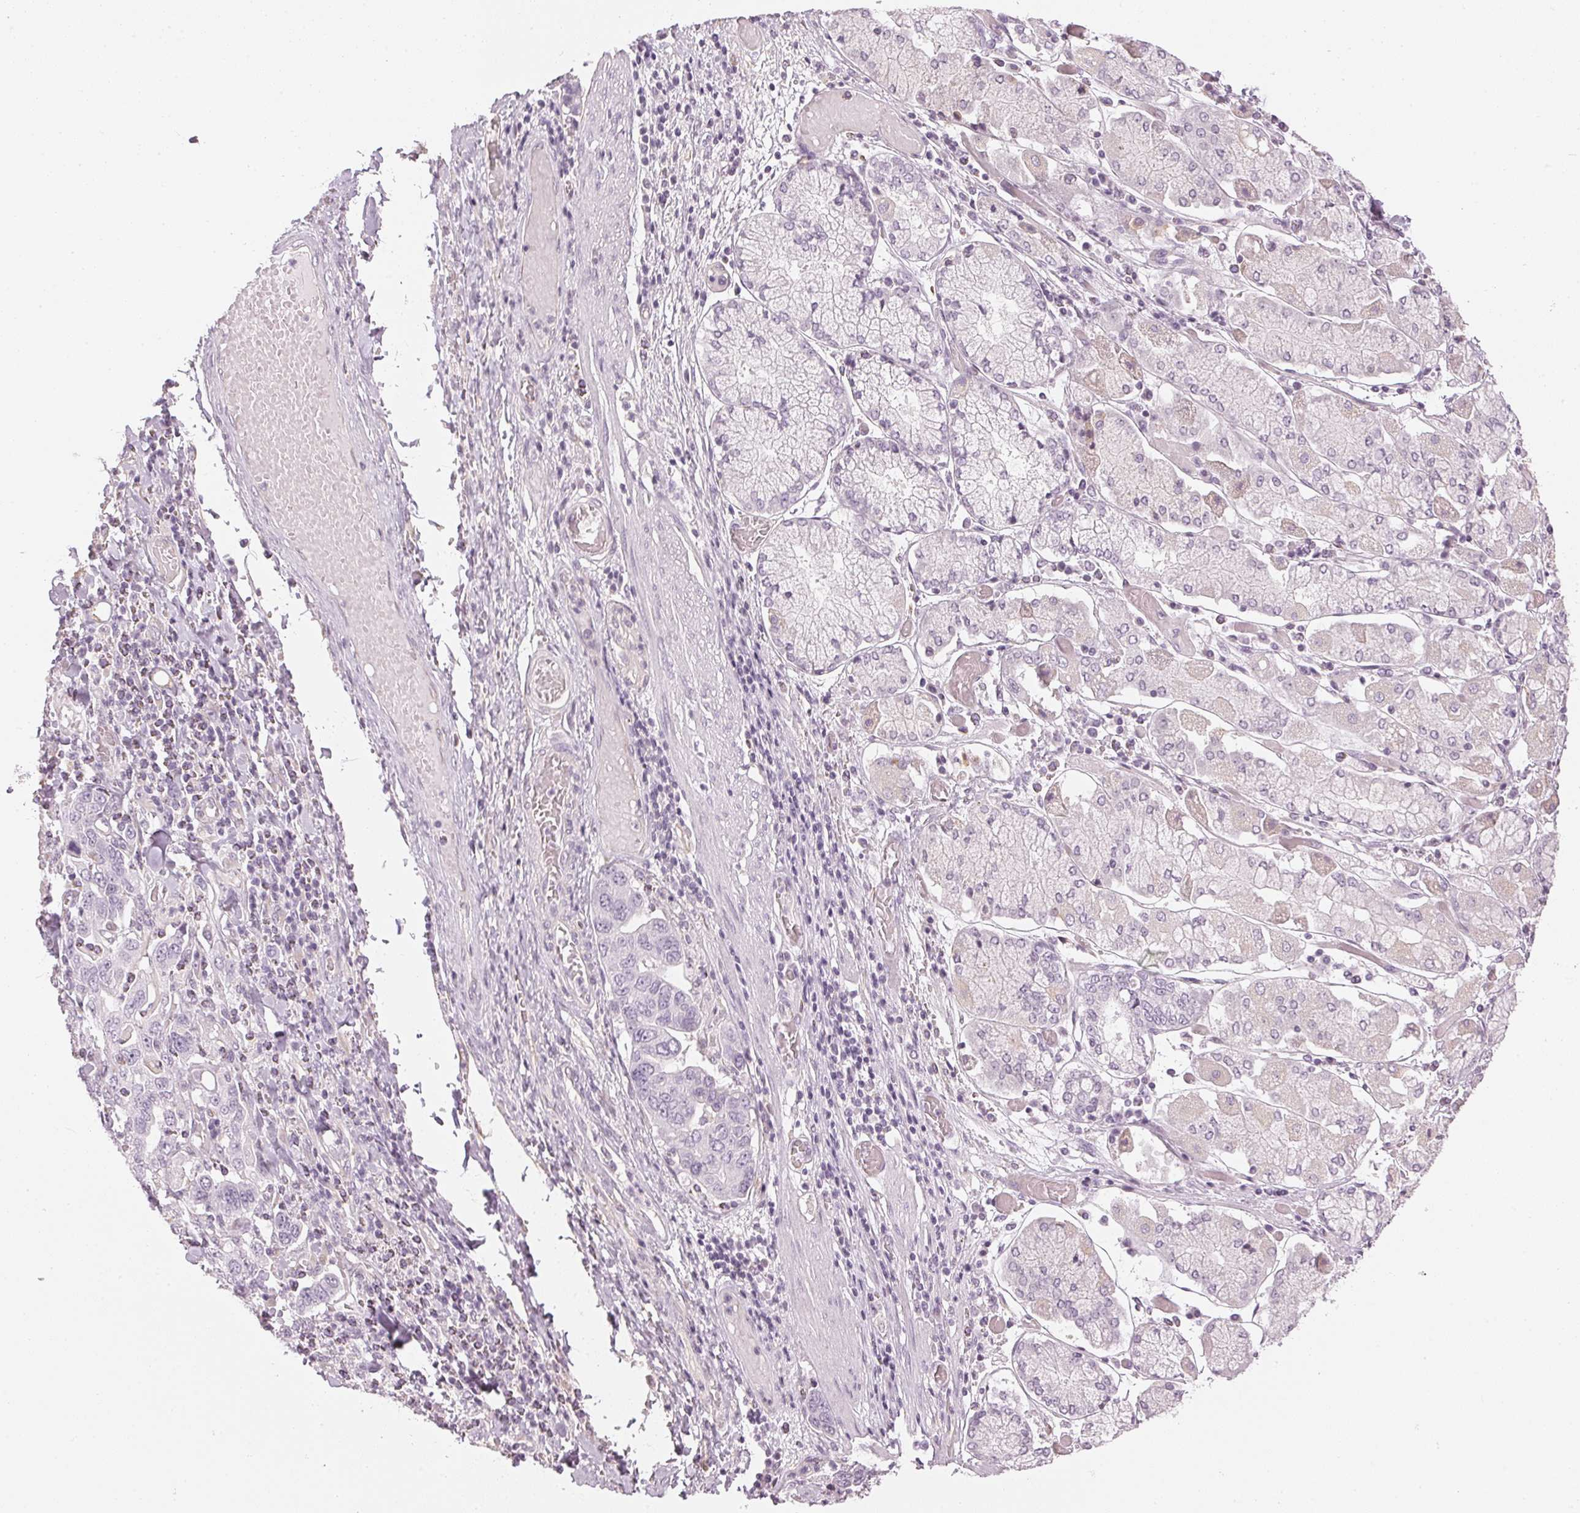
{"staining": {"intensity": "negative", "quantity": "none", "location": "none"}, "tissue": "stomach cancer", "cell_type": "Tumor cells", "image_type": "cancer", "snomed": [{"axis": "morphology", "description": "Adenocarcinoma, NOS"}, {"axis": "topography", "description": "Stomach, upper"}, {"axis": "topography", "description": "Stomach"}], "caption": "Immunohistochemical staining of stomach cancer (adenocarcinoma) demonstrates no significant expression in tumor cells.", "gene": "APLP1", "patient": {"sex": "male", "age": 62}}